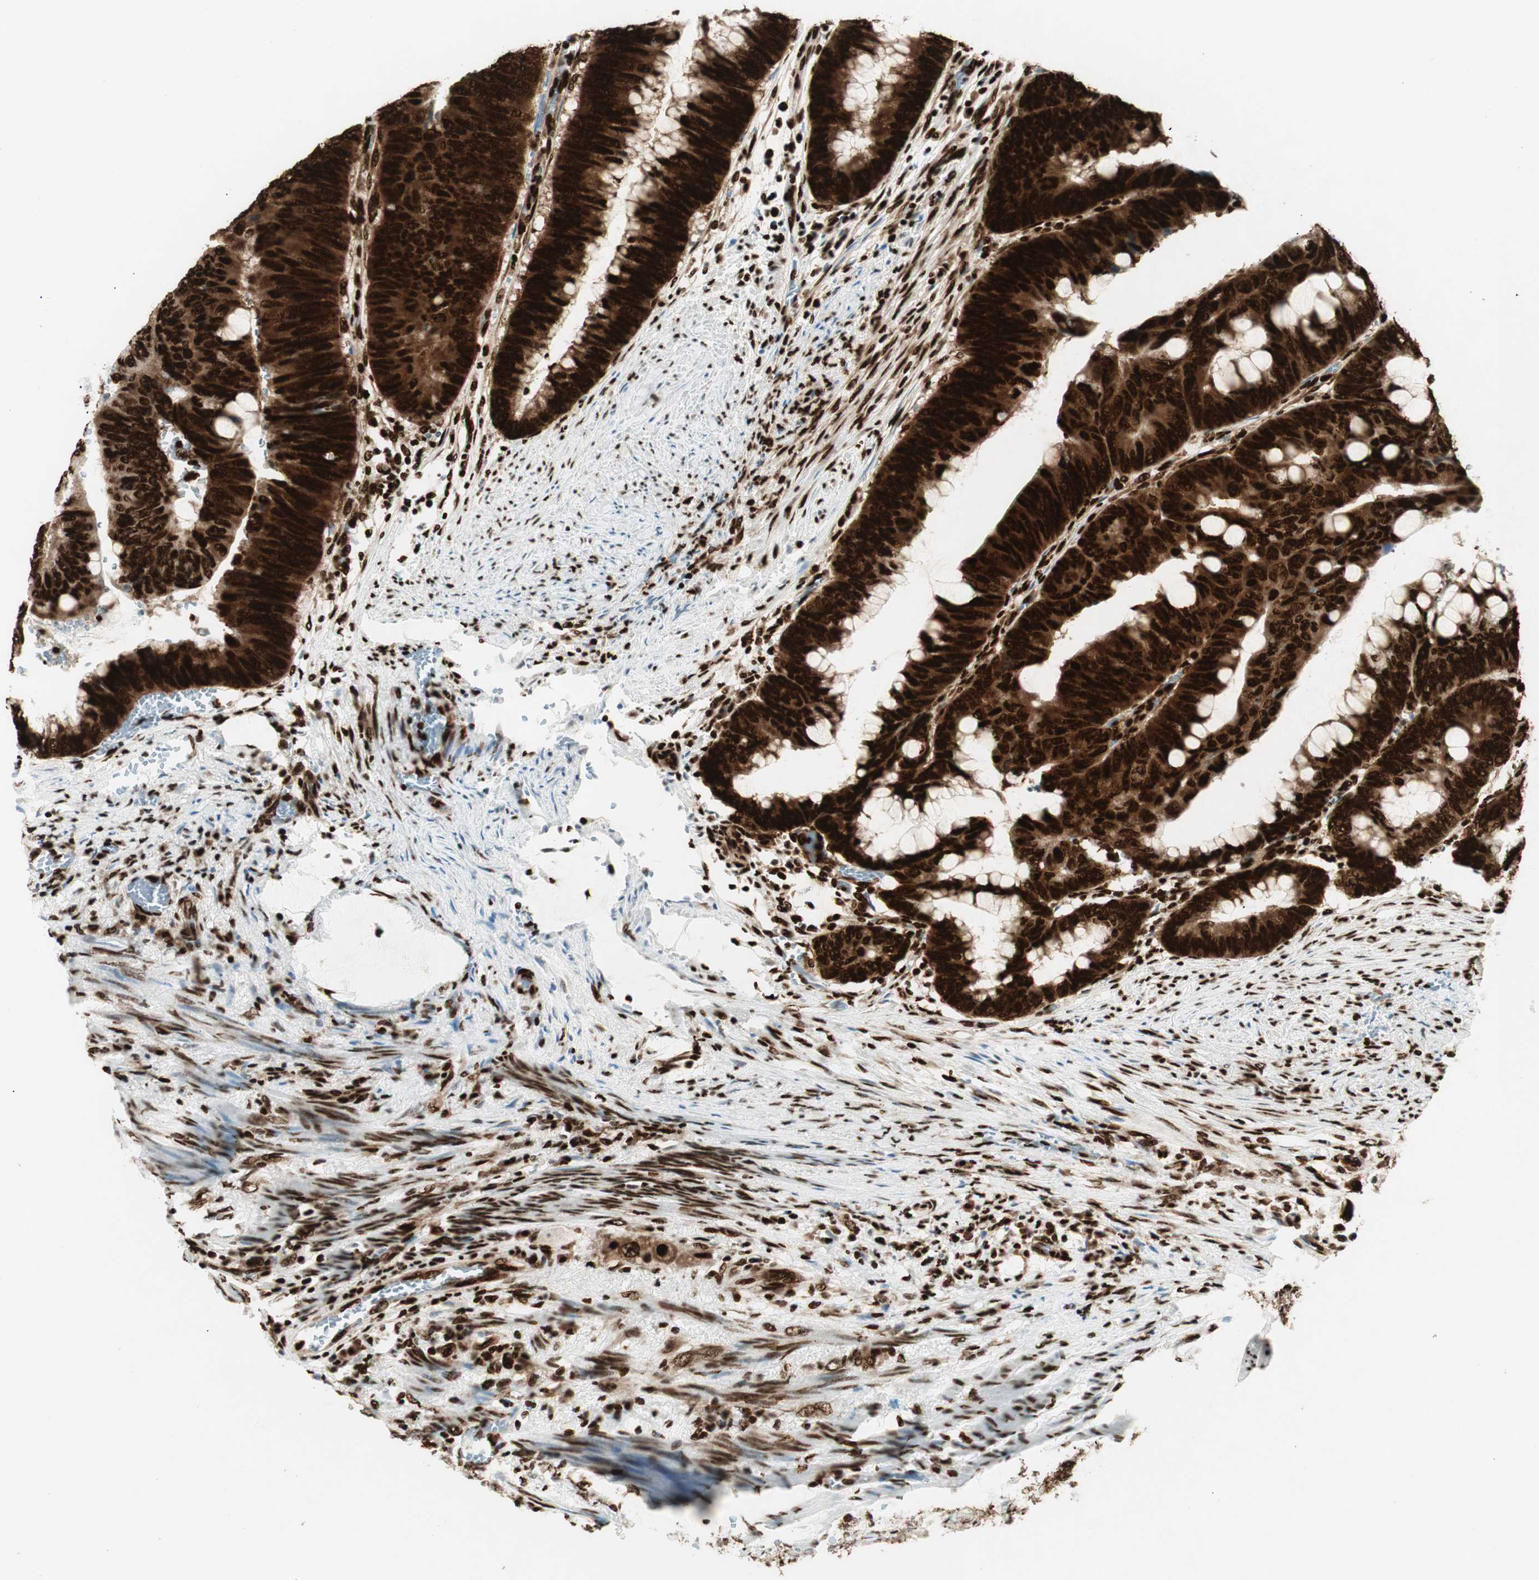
{"staining": {"intensity": "strong", "quantity": ">75%", "location": "nuclear"}, "tissue": "colorectal cancer", "cell_type": "Tumor cells", "image_type": "cancer", "snomed": [{"axis": "morphology", "description": "Normal tissue, NOS"}, {"axis": "morphology", "description": "Adenocarcinoma, NOS"}, {"axis": "topography", "description": "Rectum"}, {"axis": "topography", "description": "Peripheral nerve tissue"}], "caption": "High-magnification brightfield microscopy of colorectal adenocarcinoma stained with DAB (brown) and counterstained with hematoxylin (blue). tumor cells exhibit strong nuclear staining is appreciated in about>75% of cells. The protein is shown in brown color, while the nuclei are stained blue.", "gene": "EWSR1", "patient": {"sex": "male", "age": 92}}